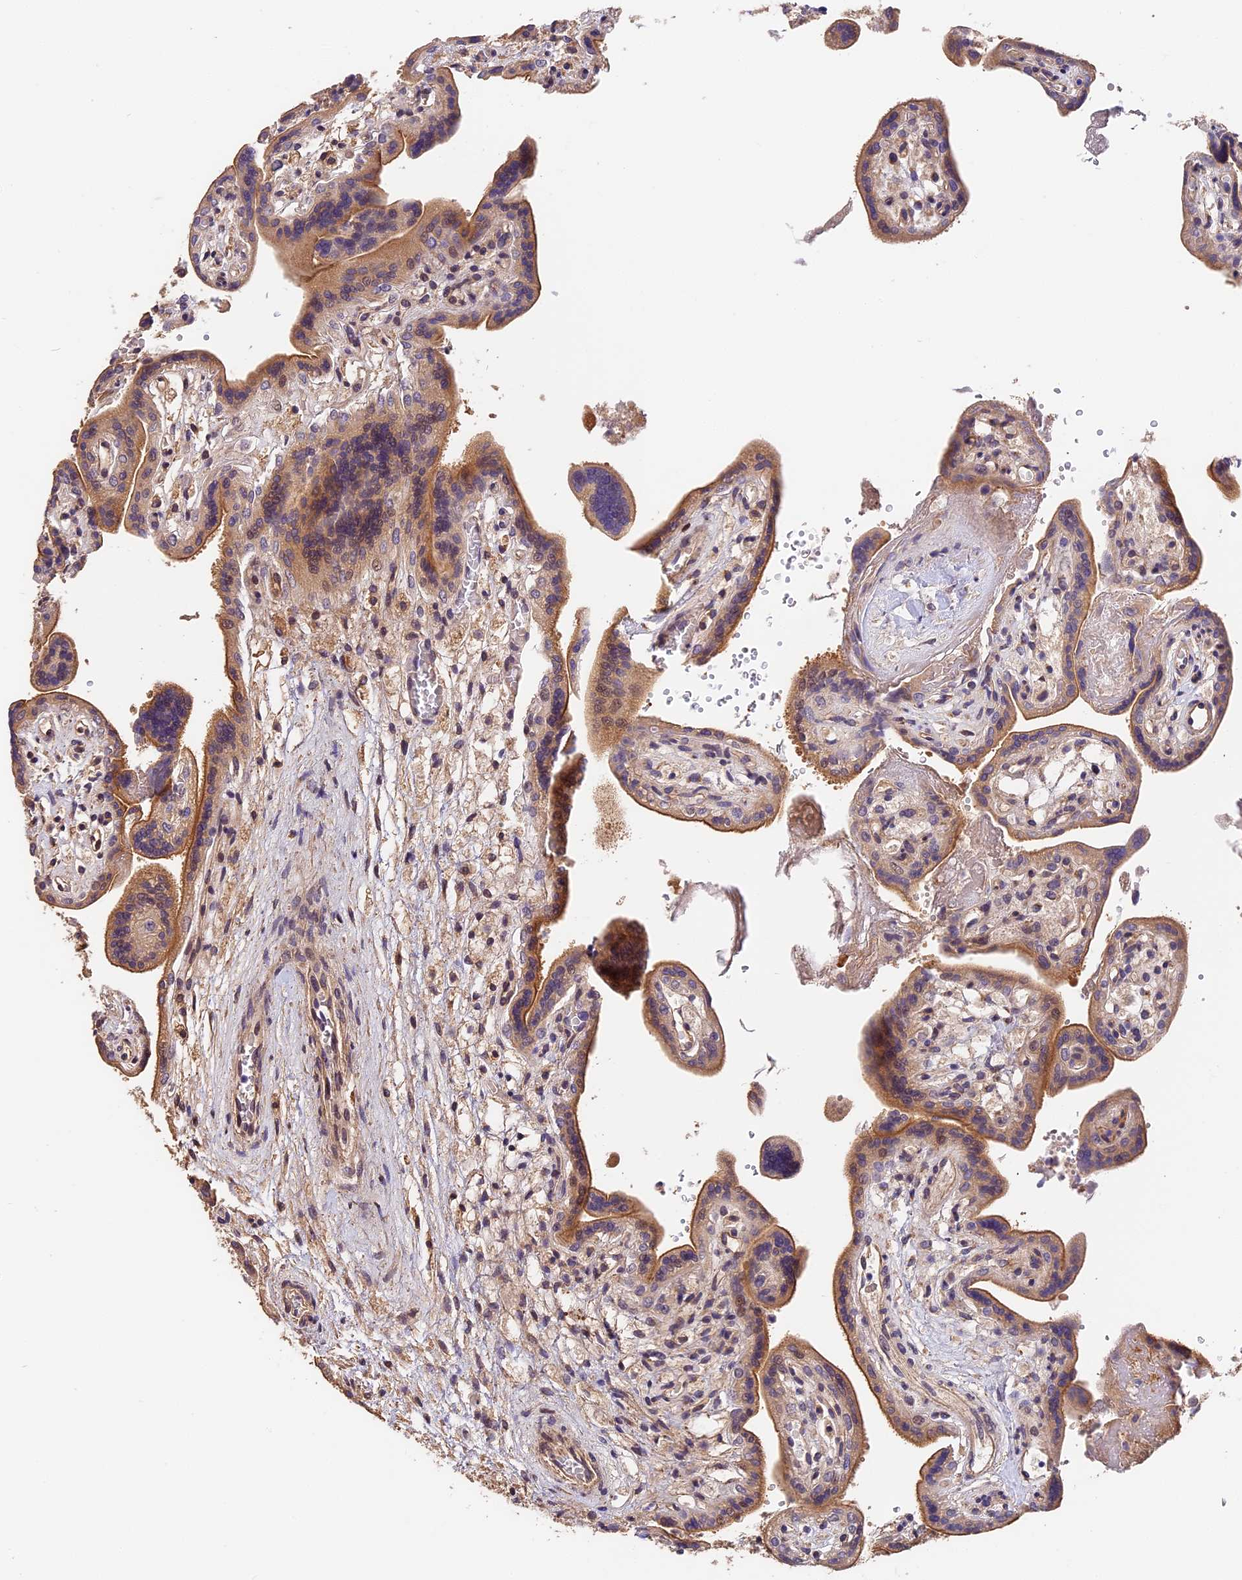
{"staining": {"intensity": "moderate", "quantity": ">75%", "location": "cytoplasmic/membranous"}, "tissue": "placenta", "cell_type": "Trophoblastic cells", "image_type": "normal", "snomed": [{"axis": "morphology", "description": "Normal tissue, NOS"}, {"axis": "topography", "description": "Placenta"}], "caption": "An IHC histopathology image of normal tissue is shown. Protein staining in brown labels moderate cytoplasmic/membranous positivity in placenta within trophoblastic cells. The staining is performed using DAB (3,3'-diaminobenzidine) brown chromogen to label protein expression. The nuclei are counter-stained blue using hematoxylin.", "gene": "ARHGAP17", "patient": {"sex": "female", "age": 37}}